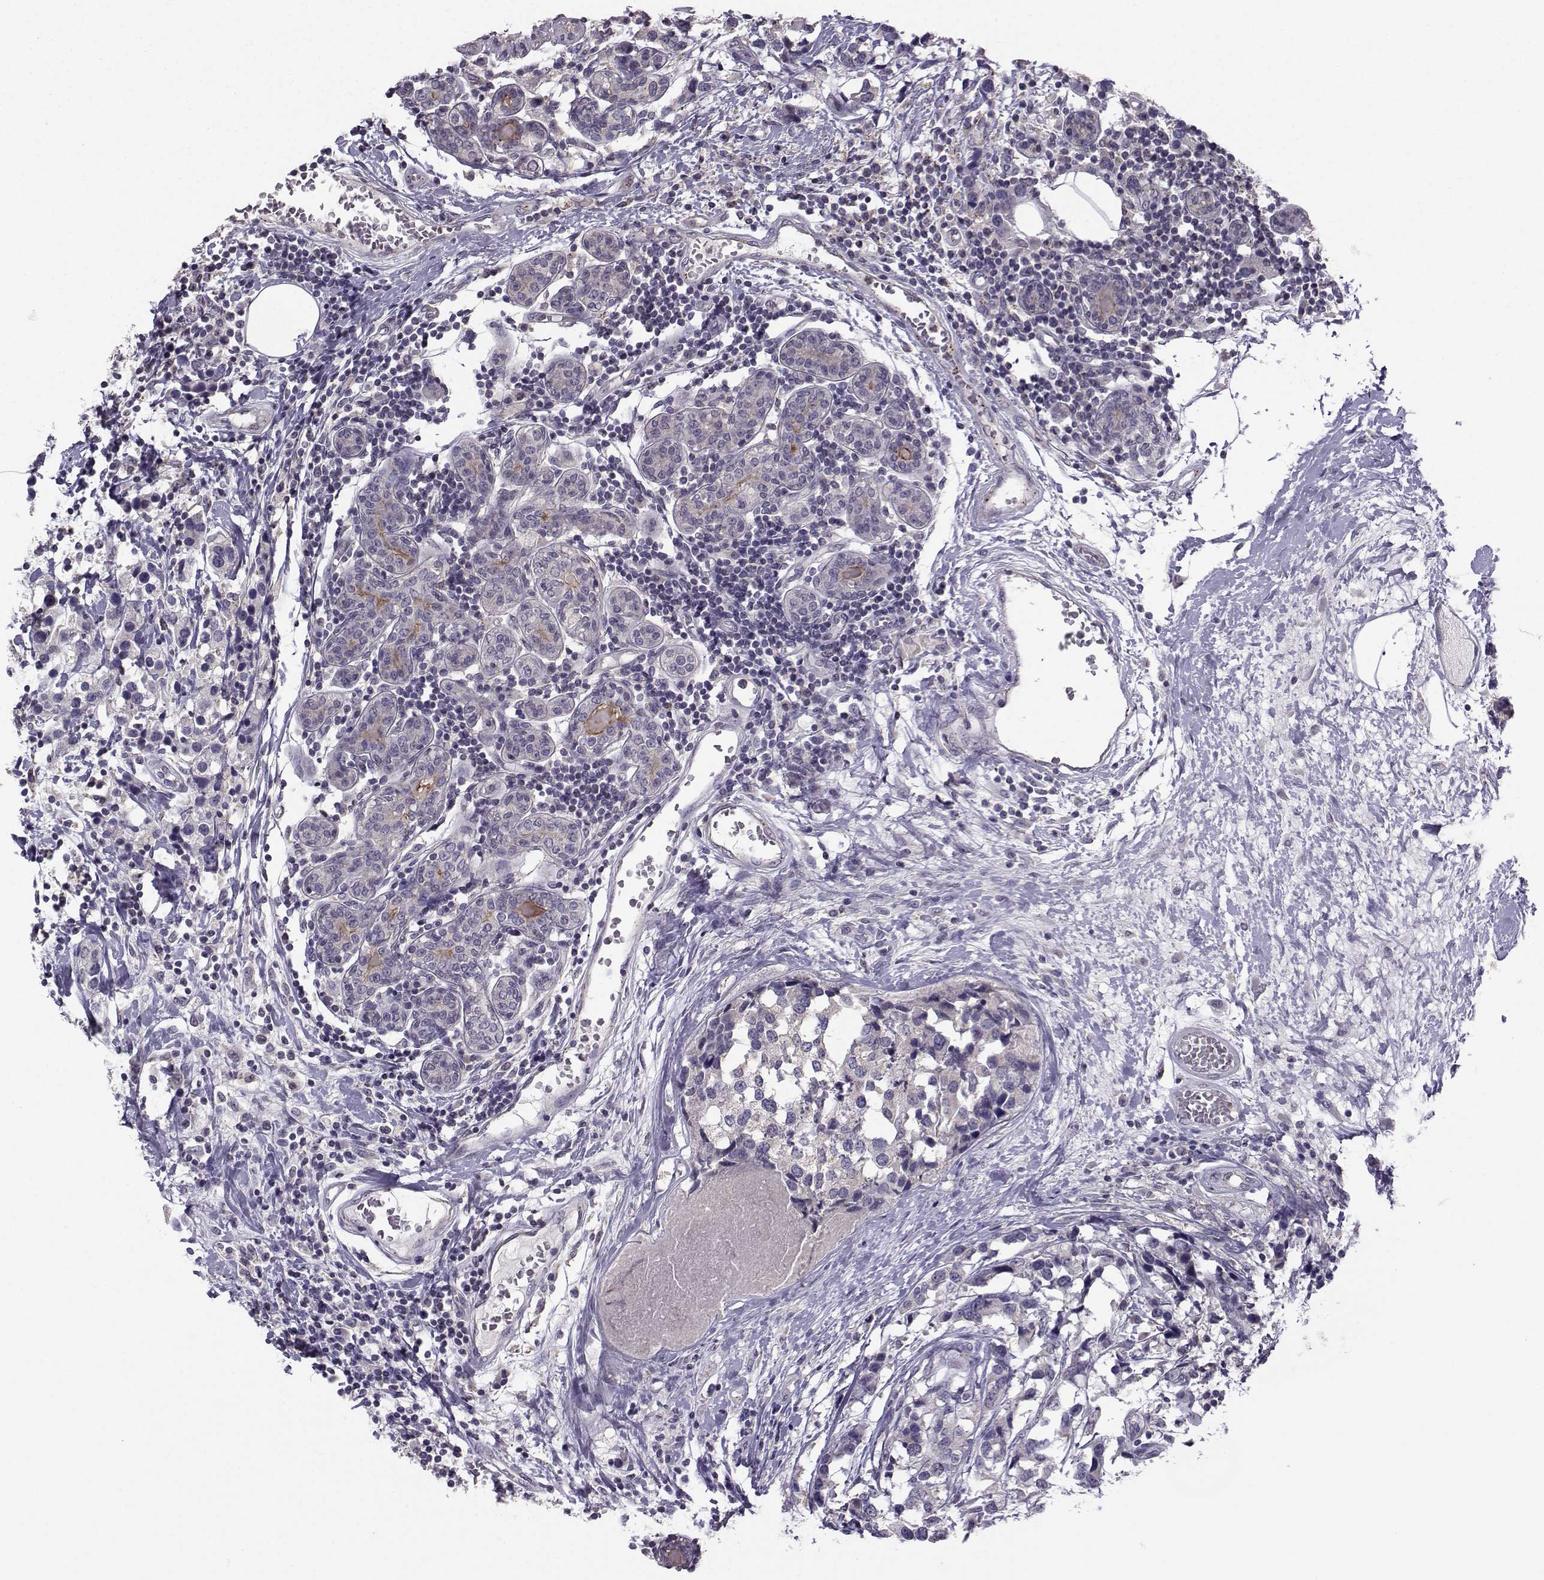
{"staining": {"intensity": "negative", "quantity": "none", "location": "none"}, "tissue": "breast cancer", "cell_type": "Tumor cells", "image_type": "cancer", "snomed": [{"axis": "morphology", "description": "Lobular carcinoma"}, {"axis": "topography", "description": "Breast"}], "caption": "Breast cancer (lobular carcinoma) stained for a protein using immunohistochemistry (IHC) displays no positivity tumor cells.", "gene": "FCAMR", "patient": {"sex": "female", "age": 59}}